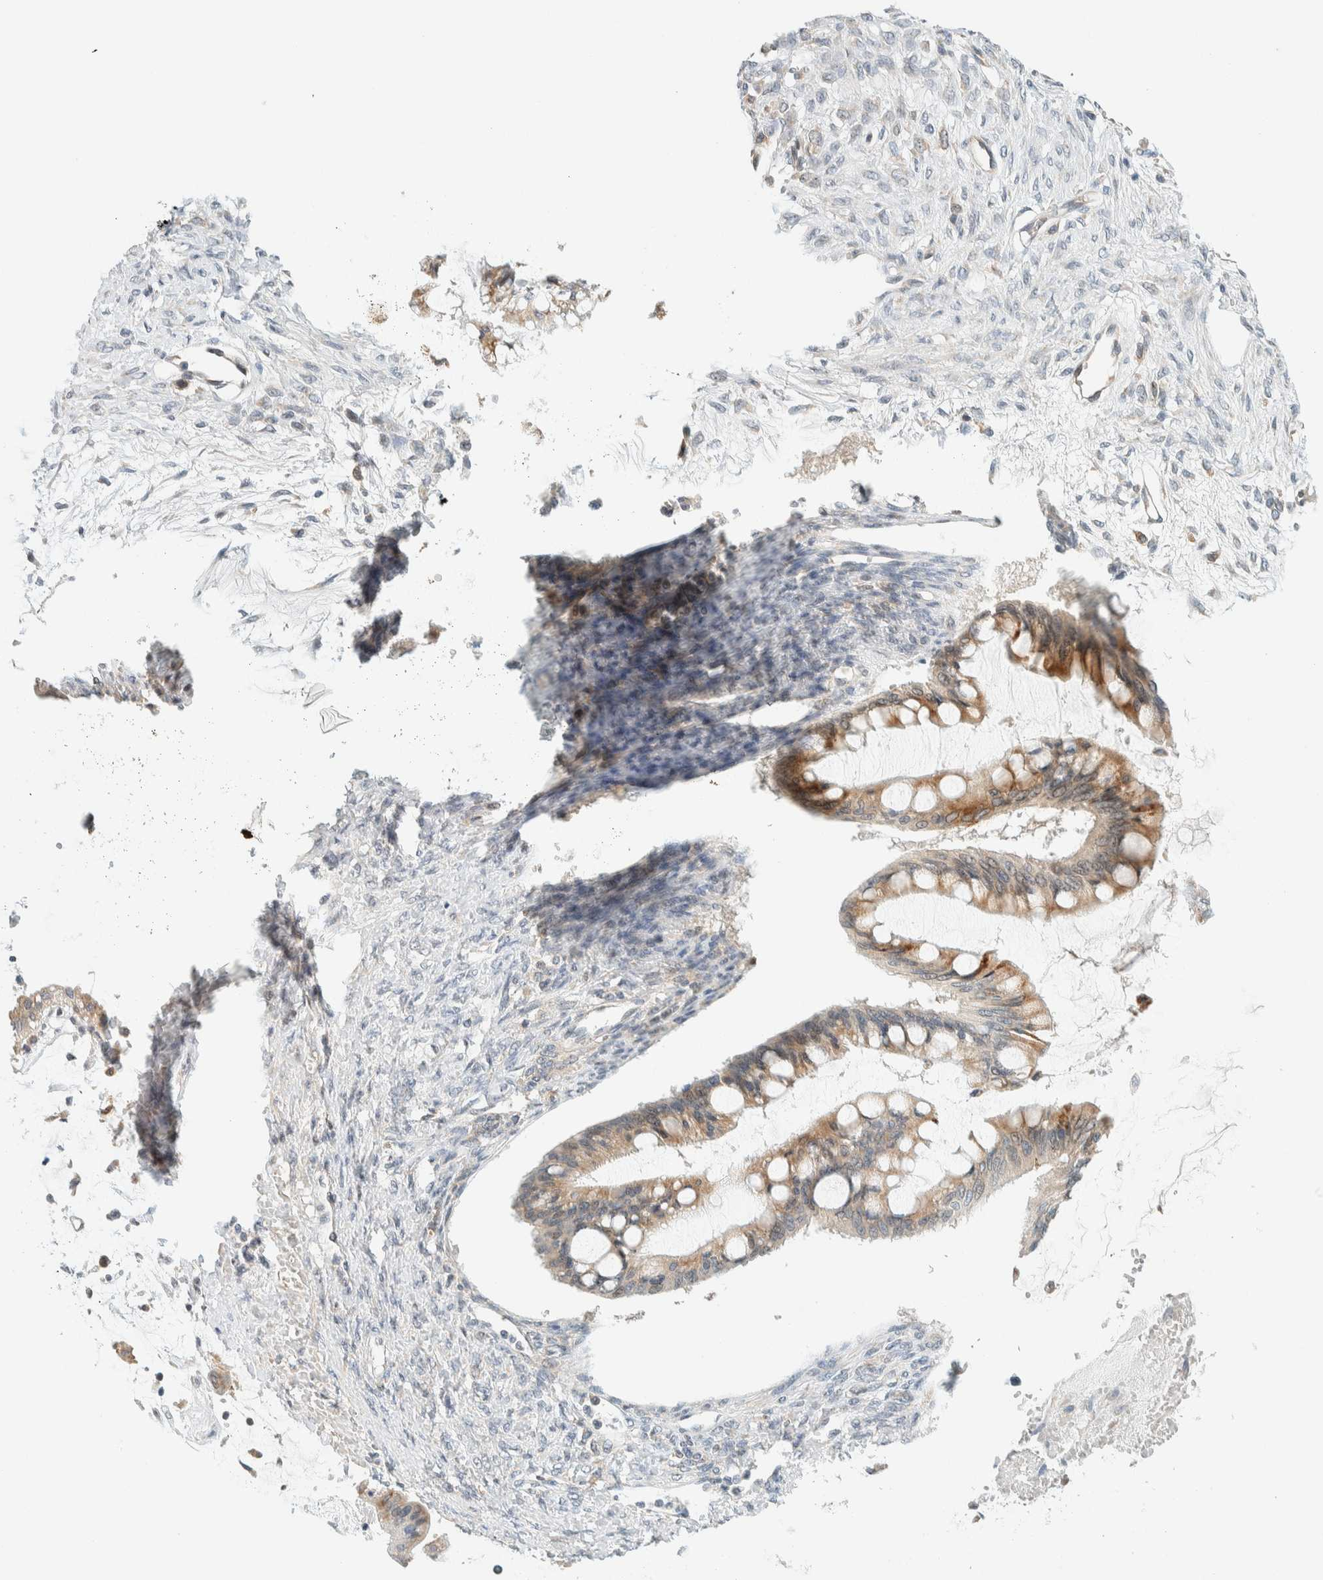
{"staining": {"intensity": "moderate", "quantity": ">75%", "location": "cytoplasmic/membranous"}, "tissue": "ovarian cancer", "cell_type": "Tumor cells", "image_type": "cancer", "snomed": [{"axis": "morphology", "description": "Cystadenocarcinoma, mucinous, NOS"}, {"axis": "topography", "description": "Ovary"}], "caption": "Mucinous cystadenocarcinoma (ovarian) was stained to show a protein in brown. There is medium levels of moderate cytoplasmic/membranous staining in approximately >75% of tumor cells. (Stains: DAB (3,3'-diaminobenzidine) in brown, nuclei in blue, Microscopy: brightfield microscopy at high magnification).", "gene": "SUMF2", "patient": {"sex": "female", "age": 73}}